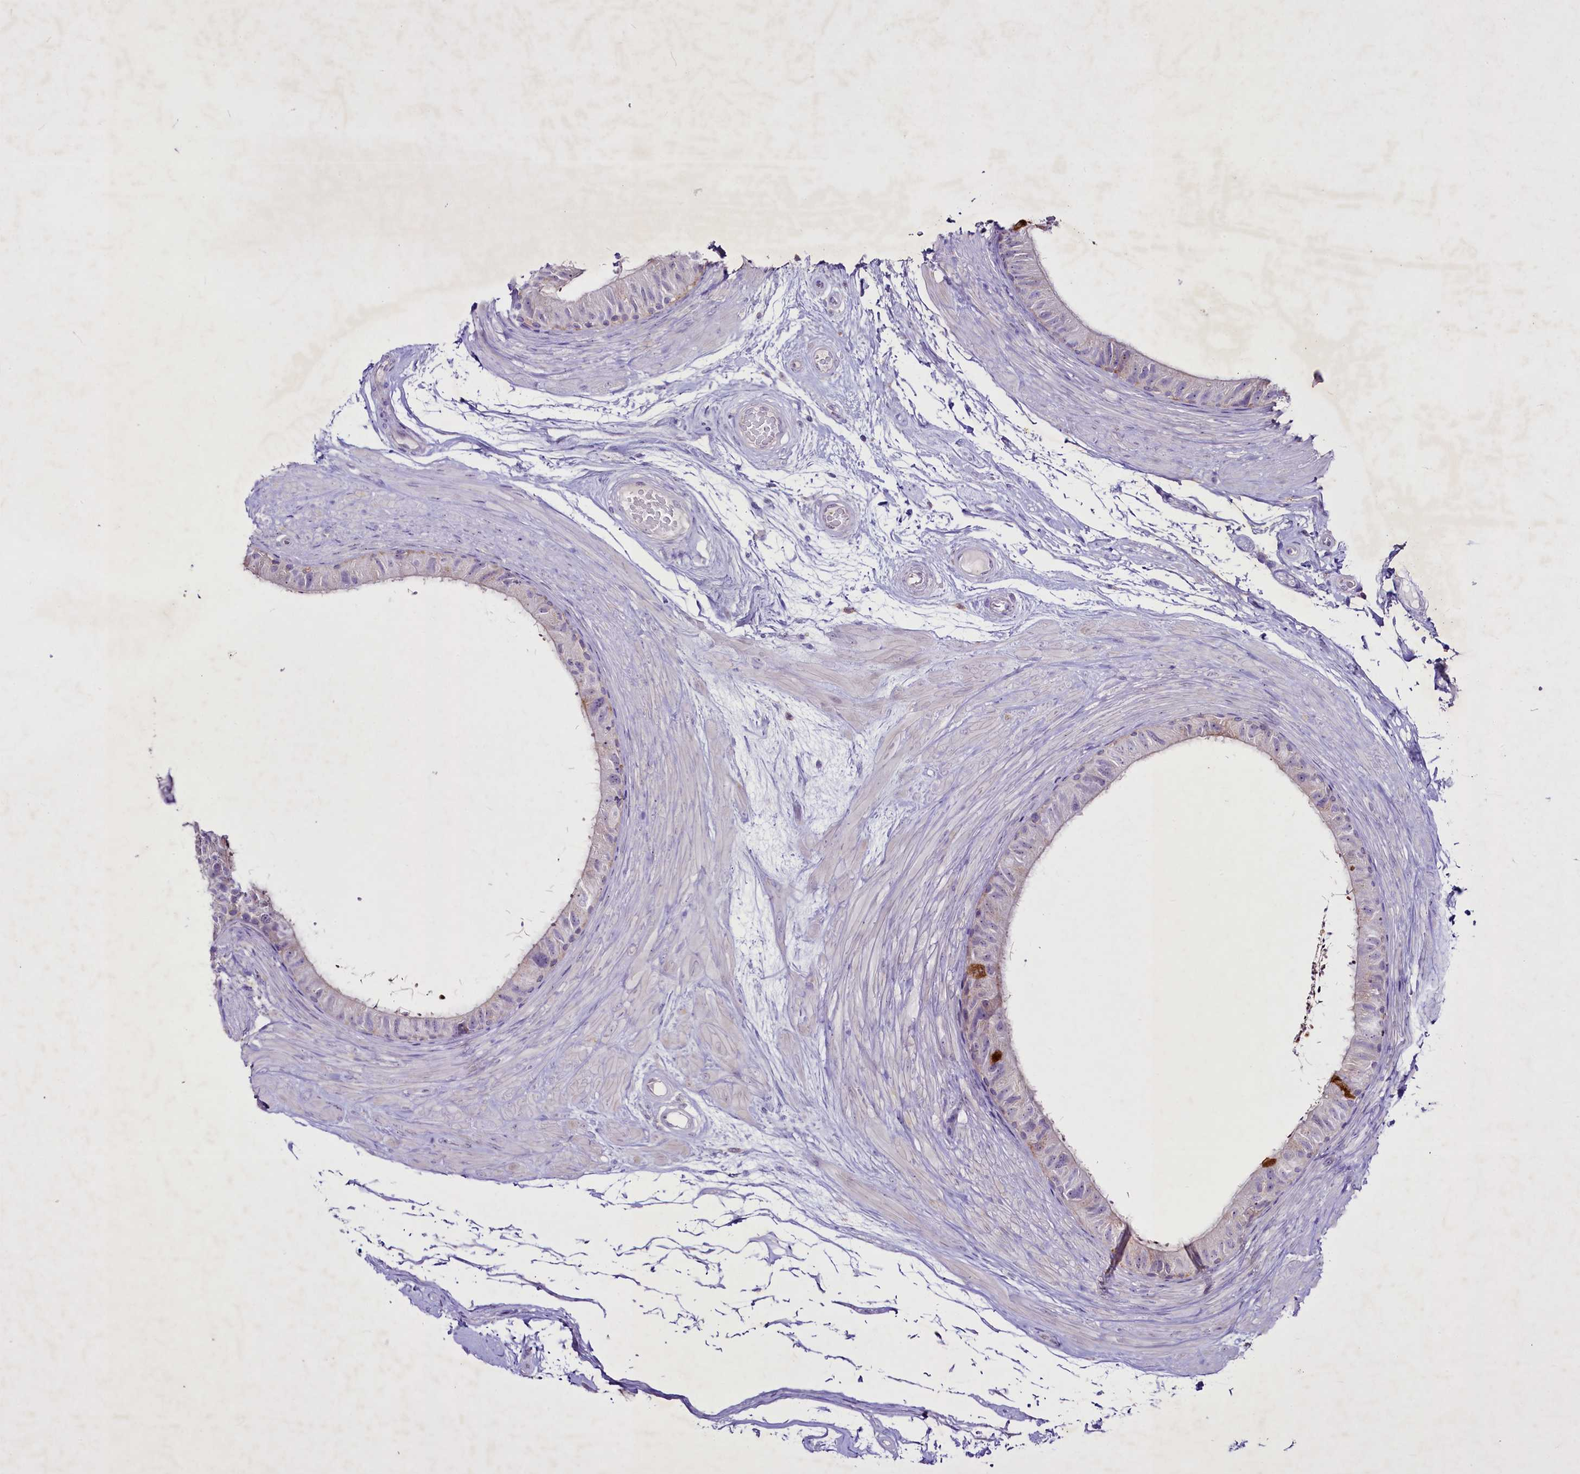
{"staining": {"intensity": "weak", "quantity": "<25%", "location": "cytoplasmic/membranous"}, "tissue": "epididymis", "cell_type": "Glandular cells", "image_type": "normal", "snomed": [{"axis": "morphology", "description": "Normal tissue, NOS"}, {"axis": "topography", "description": "Epididymis"}], "caption": "Glandular cells show no significant expression in normal epididymis.", "gene": "FAM209B", "patient": {"sex": "male", "age": 45}}